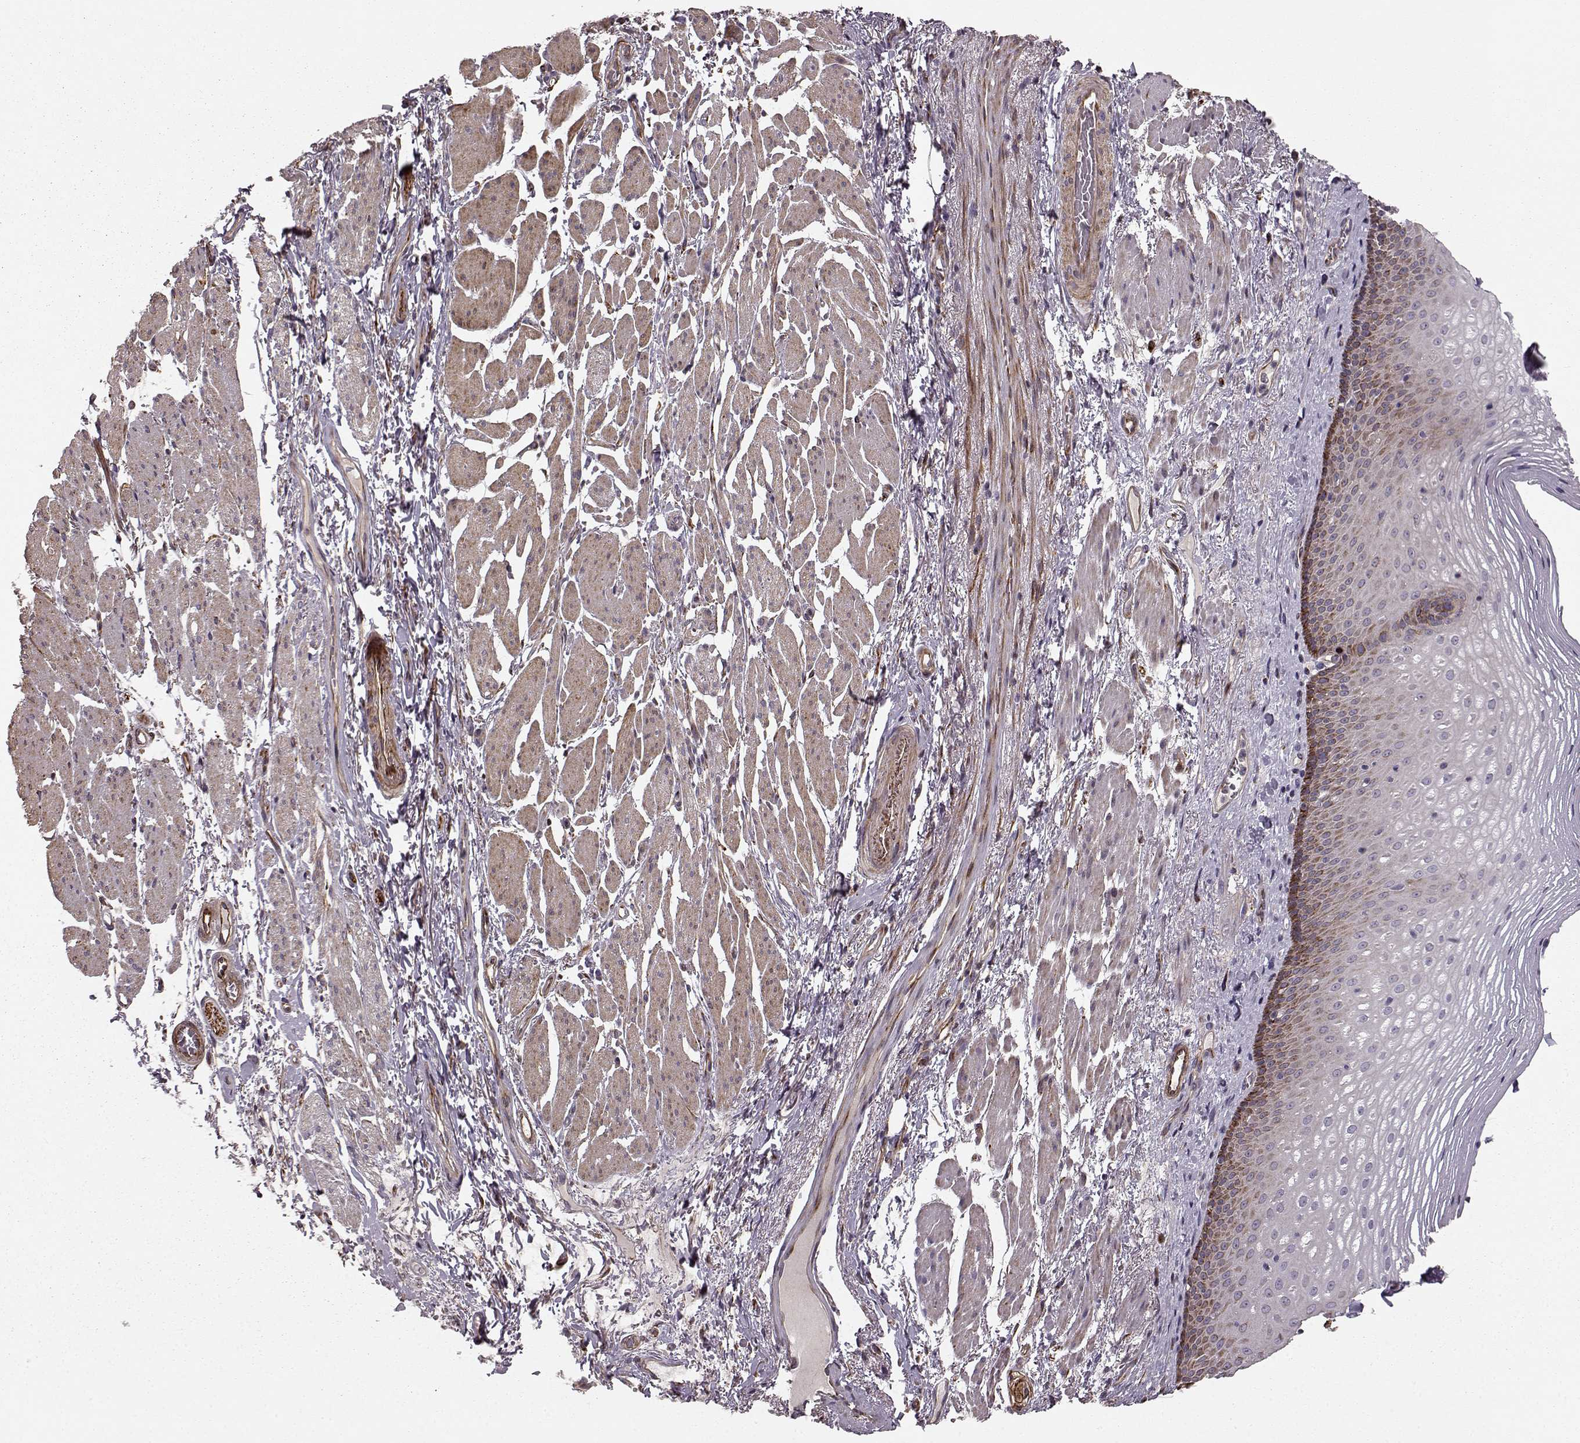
{"staining": {"intensity": "strong", "quantity": "<25%", "location": "cytoplasmic/membranous"}, "tissue": "esophagus", "cell_type": "Squamous epithelial cells", "image_type": "normal", "snomed": [{"axis": "morphology", "description": "Normal tissue, NOS"}, {"axis": "topography", "description": "Esophagus"}], "caption": "The histopathology image displays staining of benign esophagus, revealing strong cytoplasmic/membranous protein staining (brown color) within squamous epithelial cells.", "gene": "MTR", "patient": {"sex": "male", "age": 76}}